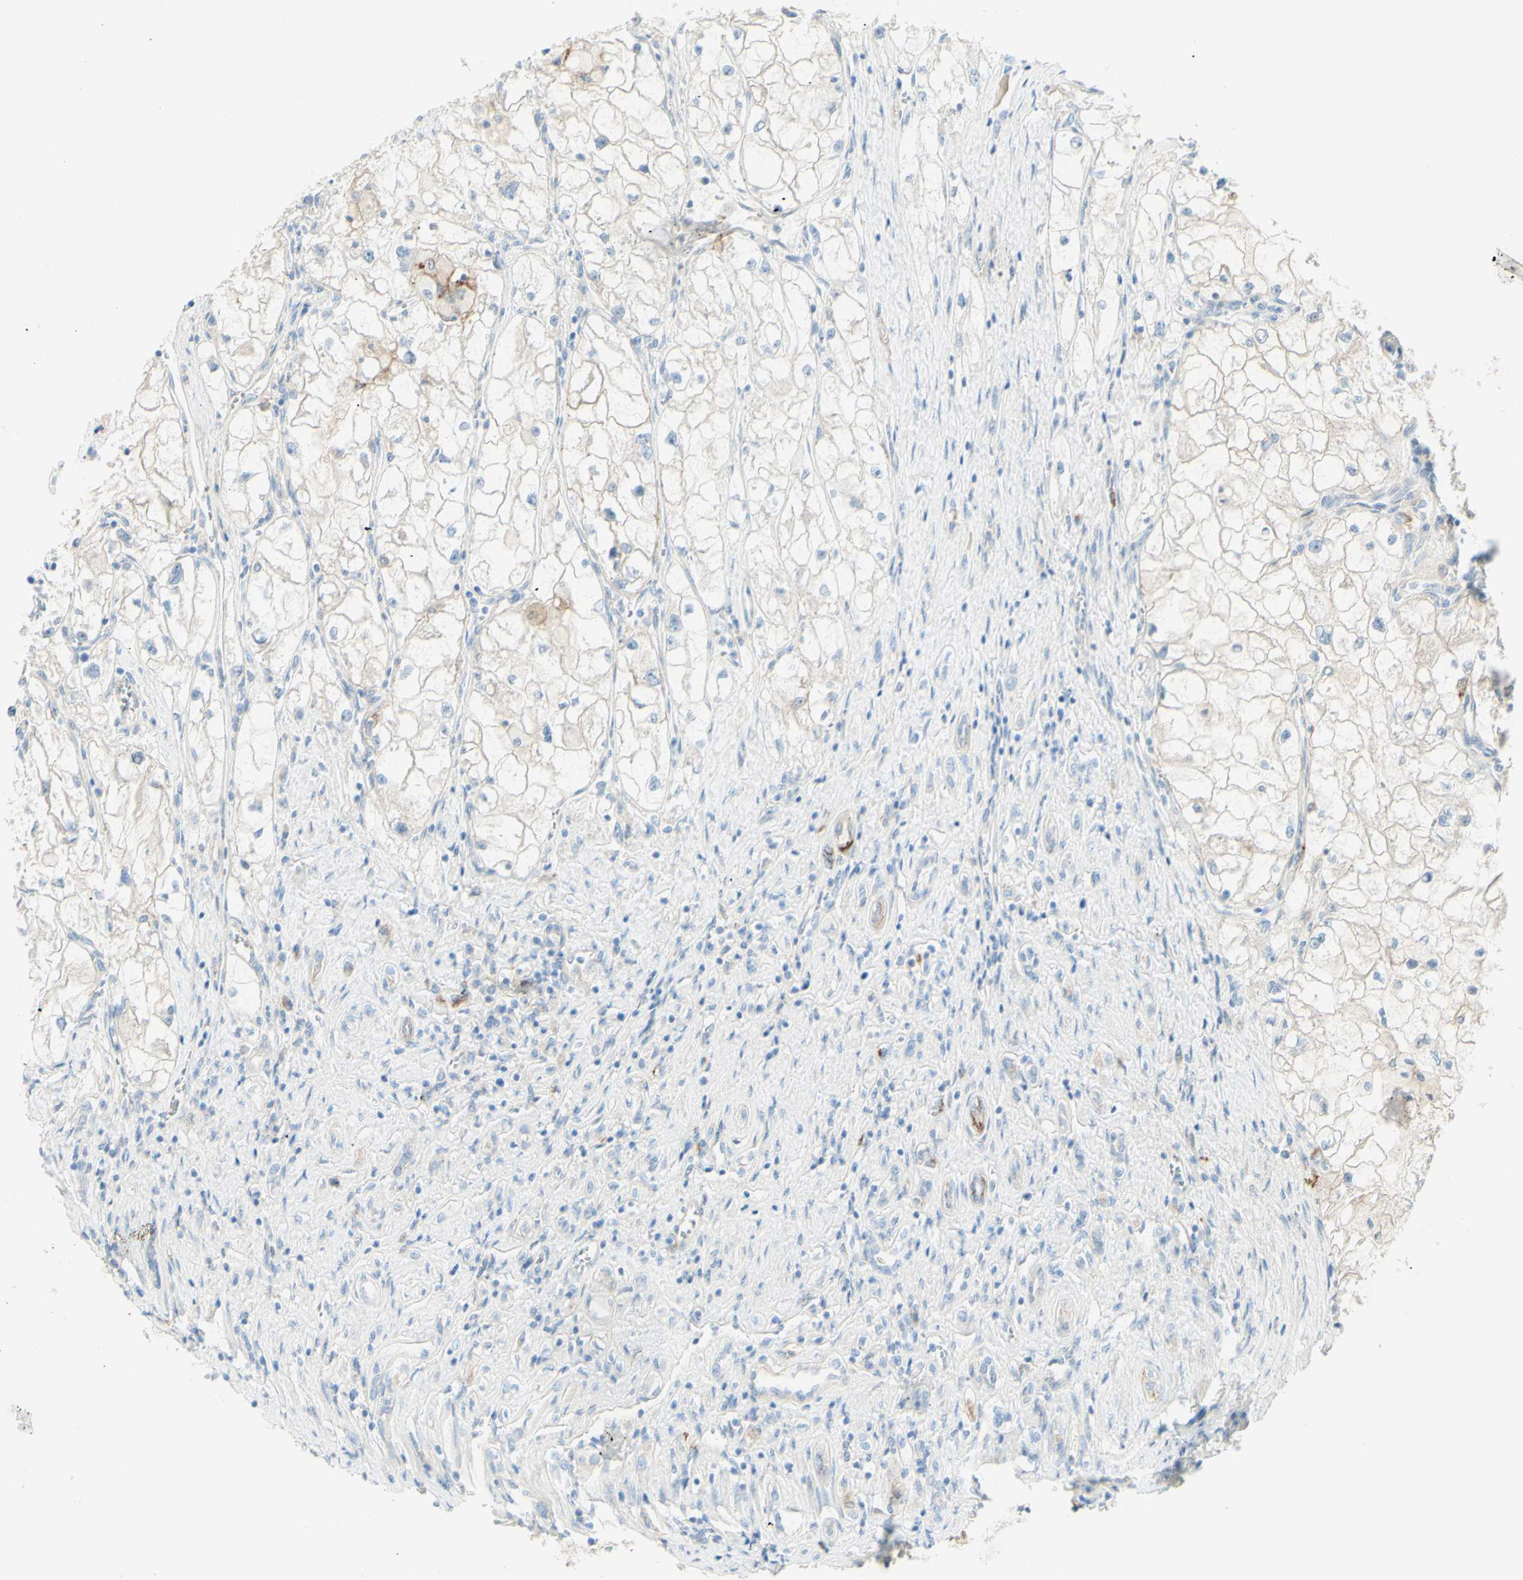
{"staining": {"intensity": "weak", "quantity": "<25%", "location": "cytoplasmic/membranous"}, "tissue": "renal cancer", "cell_type": "Tumor cells", "image_type": "cancer", "snomed": [{"axis": "morphology", "description": "Adenocarcinoma, NOS"}, {"axis": "topography", "description": "Kidney"}], "caption": "Immunohistochemistry (IHC) photomicrograph of human renal adenocarcinoma stained for a protein (brown), which reveals no expression in tumor cells.", "gene": "ALCAM", "patient": {"sex": "female", "age": 70}}